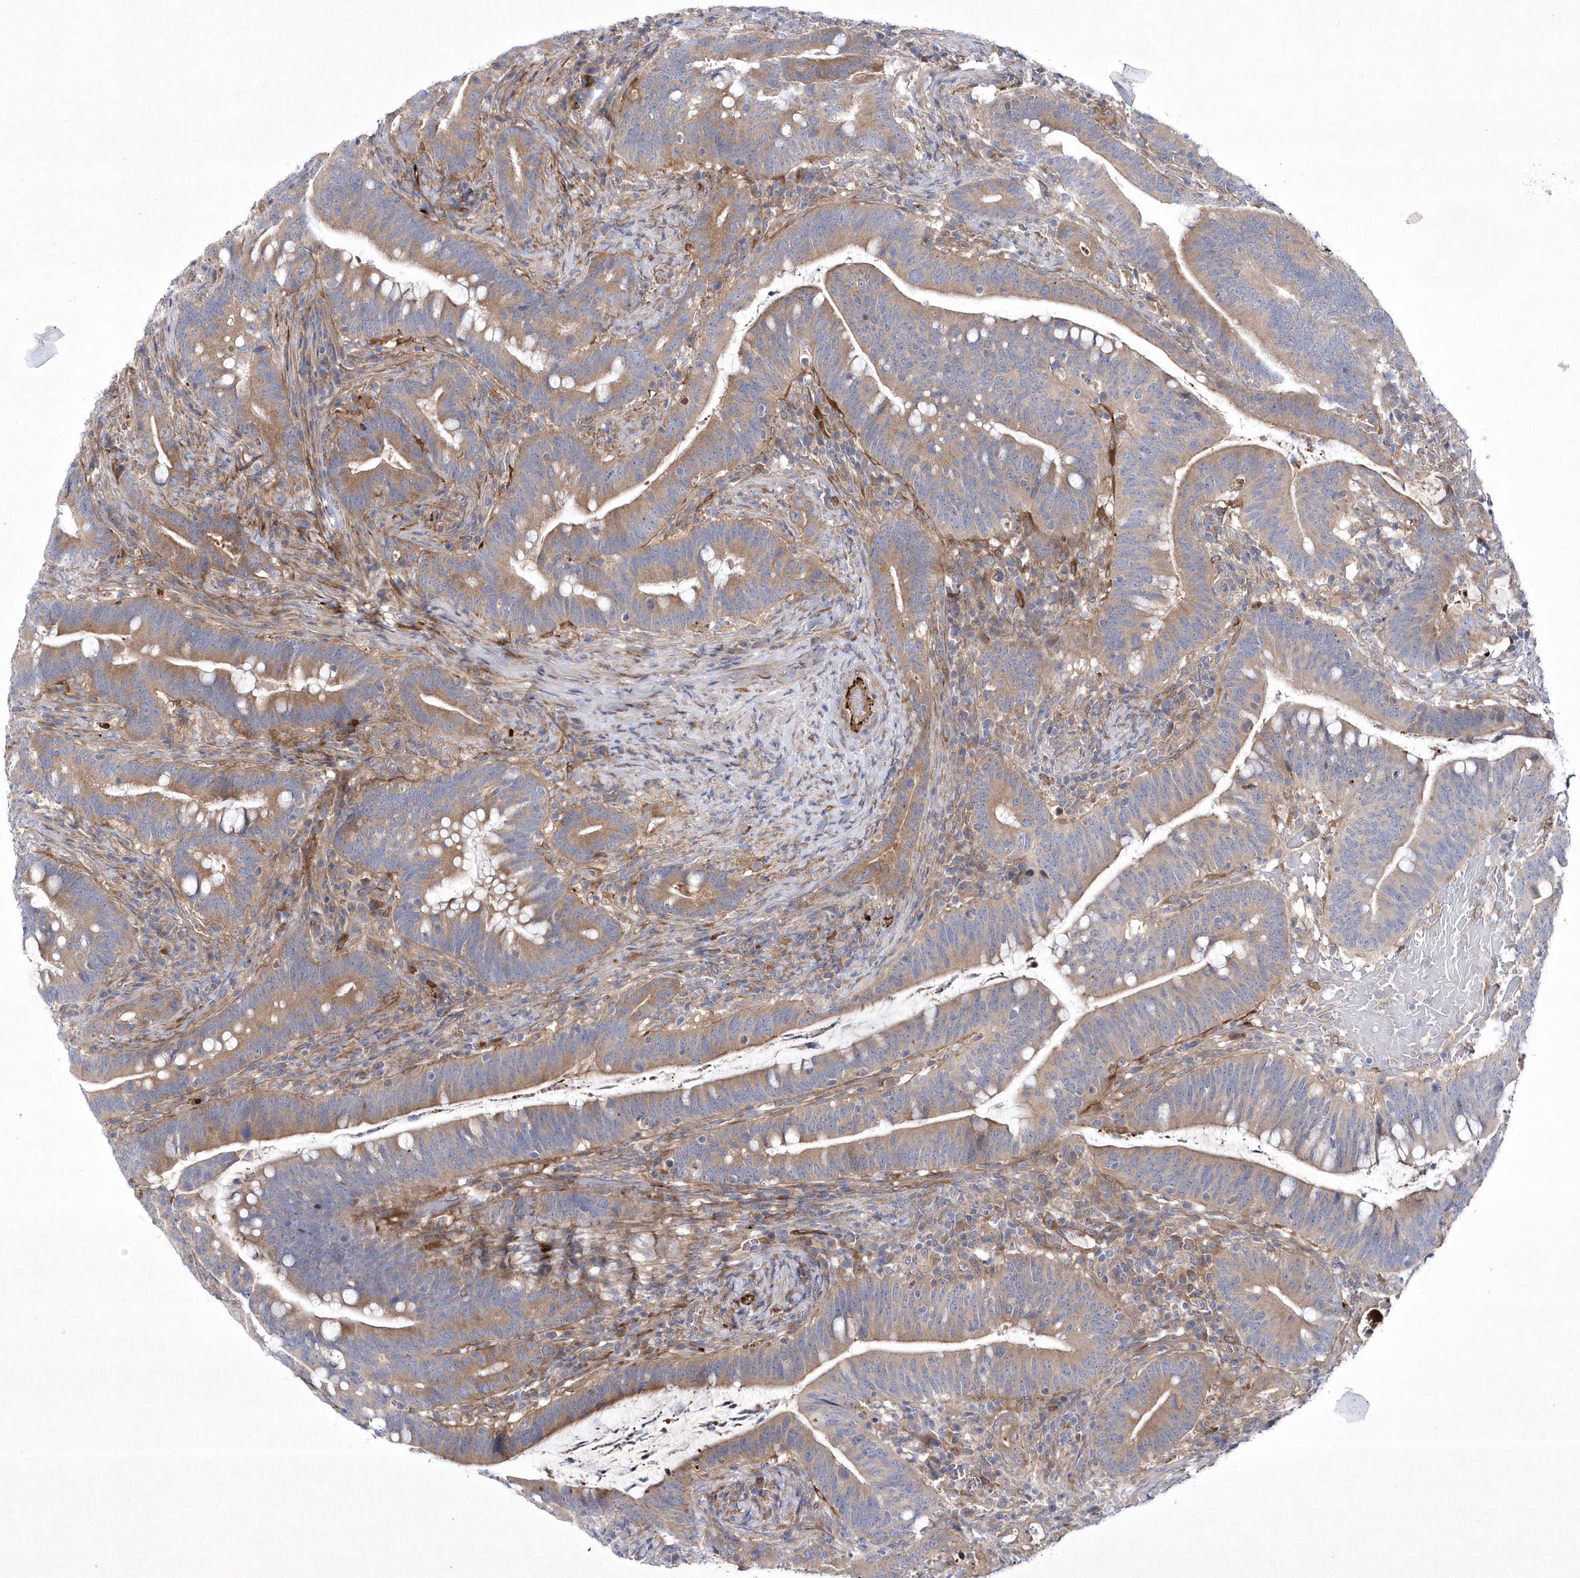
{"staining": {"intensity": "moderate", "quantity": ">75%", "location": "cytoplasmic/membranous"}, "tissue": "colorectal cancer", "cell_type": "Tumor cells", "image_type": "cancer", "snomed": [{"axis": "morphology", "description": "Adenocarcinoma, NOS"}, {"axis": "topography", "description": "Colon"}], "caption": "Colorectal cancer stained with a protein marker shows moderate staining in tumor cells.", "gene": "DSPP", "patient": {"sex": "female", "age": 66}}